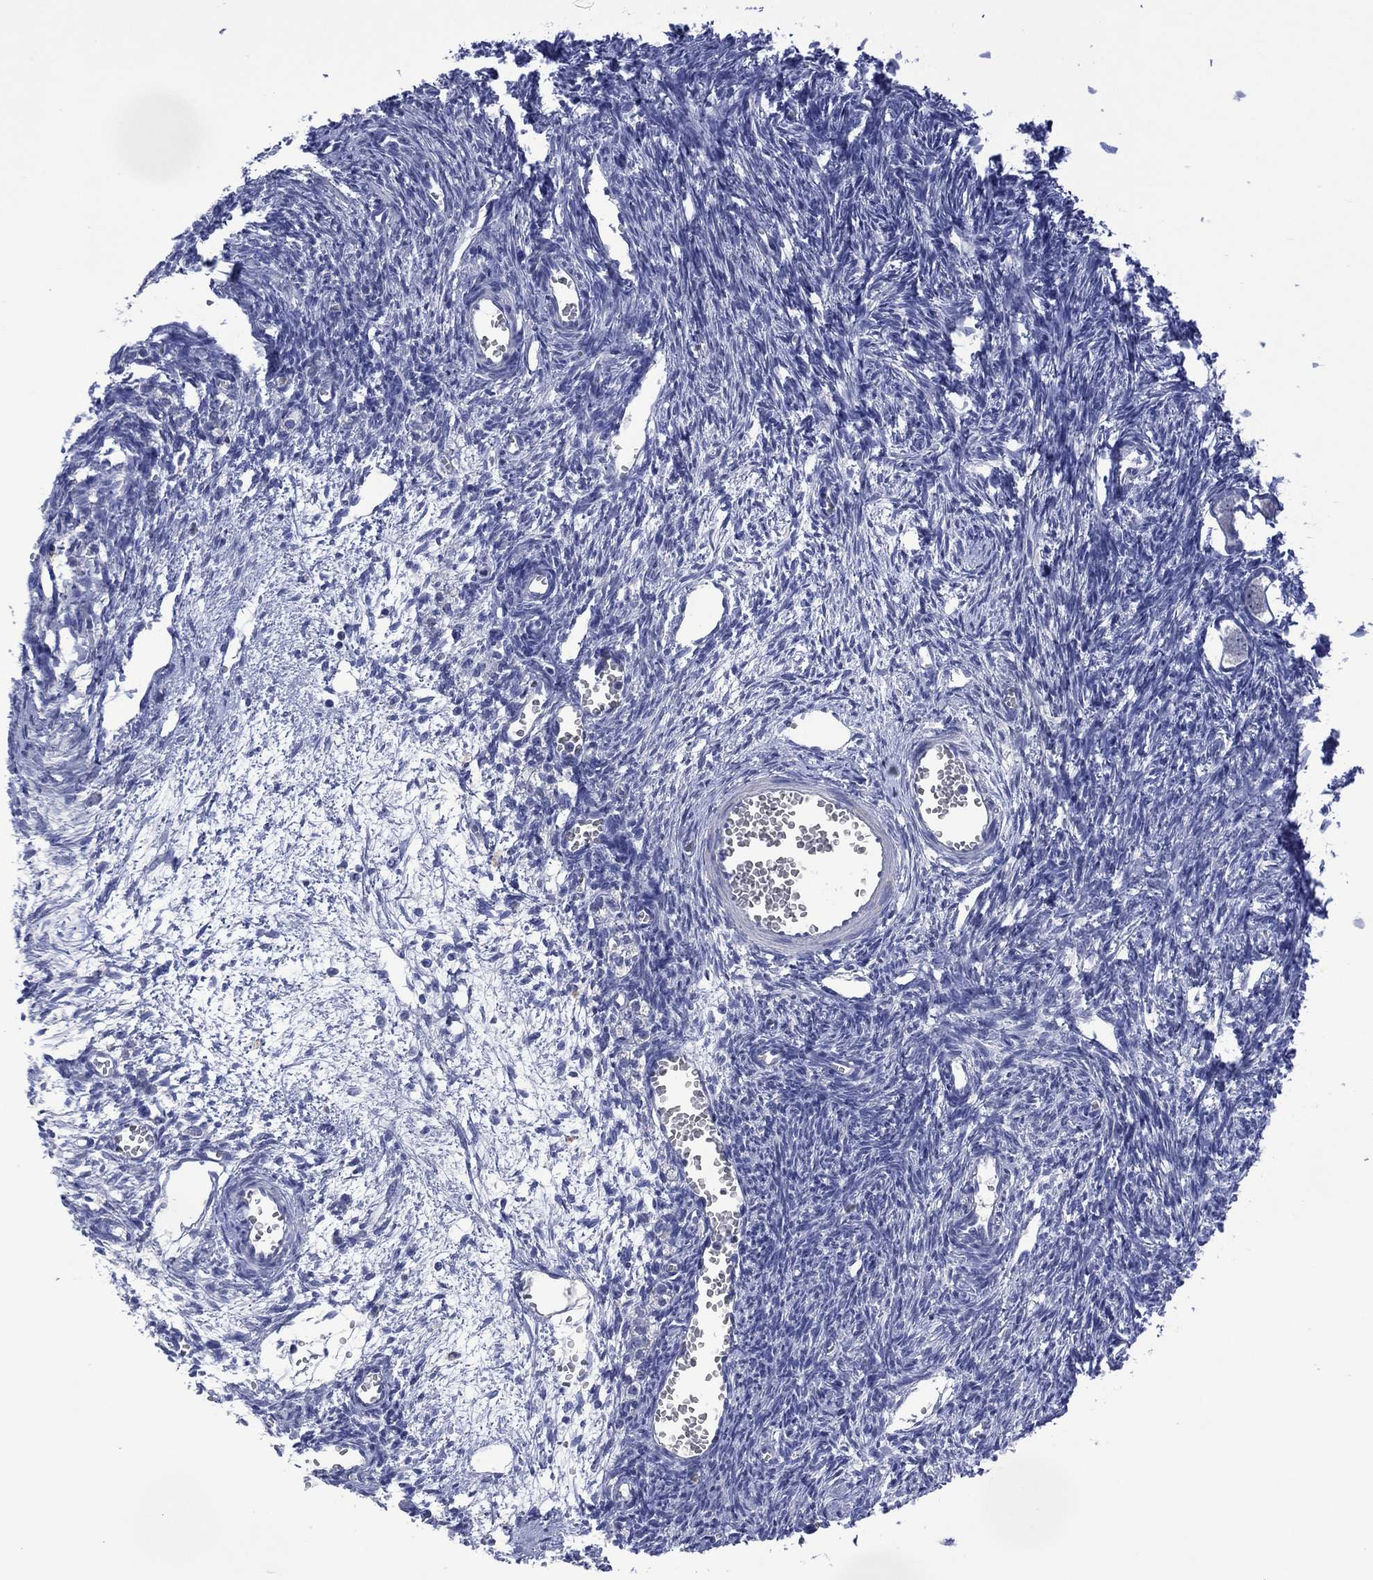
{"staining": {"intensity": "negative", "quantity": "none", "location": "none"}, "tissue": "ovary", "cell_type": "Ovarian stroma cells", "image_type": "normal", "snomed": [{"axis": "morphology", "description": "Normal tissue, NOS"}, {"axis": "topography", "description": "Ovary"}], "caption": "Ovarian stroma cells show no significant positivity in normal ovary. (Brightfield microscopy of DAB (3,3'-diaminobenzidine) IHC at high magnification).", "gene": "ASB10", "patient": {"sex": "female", "age": 27}}